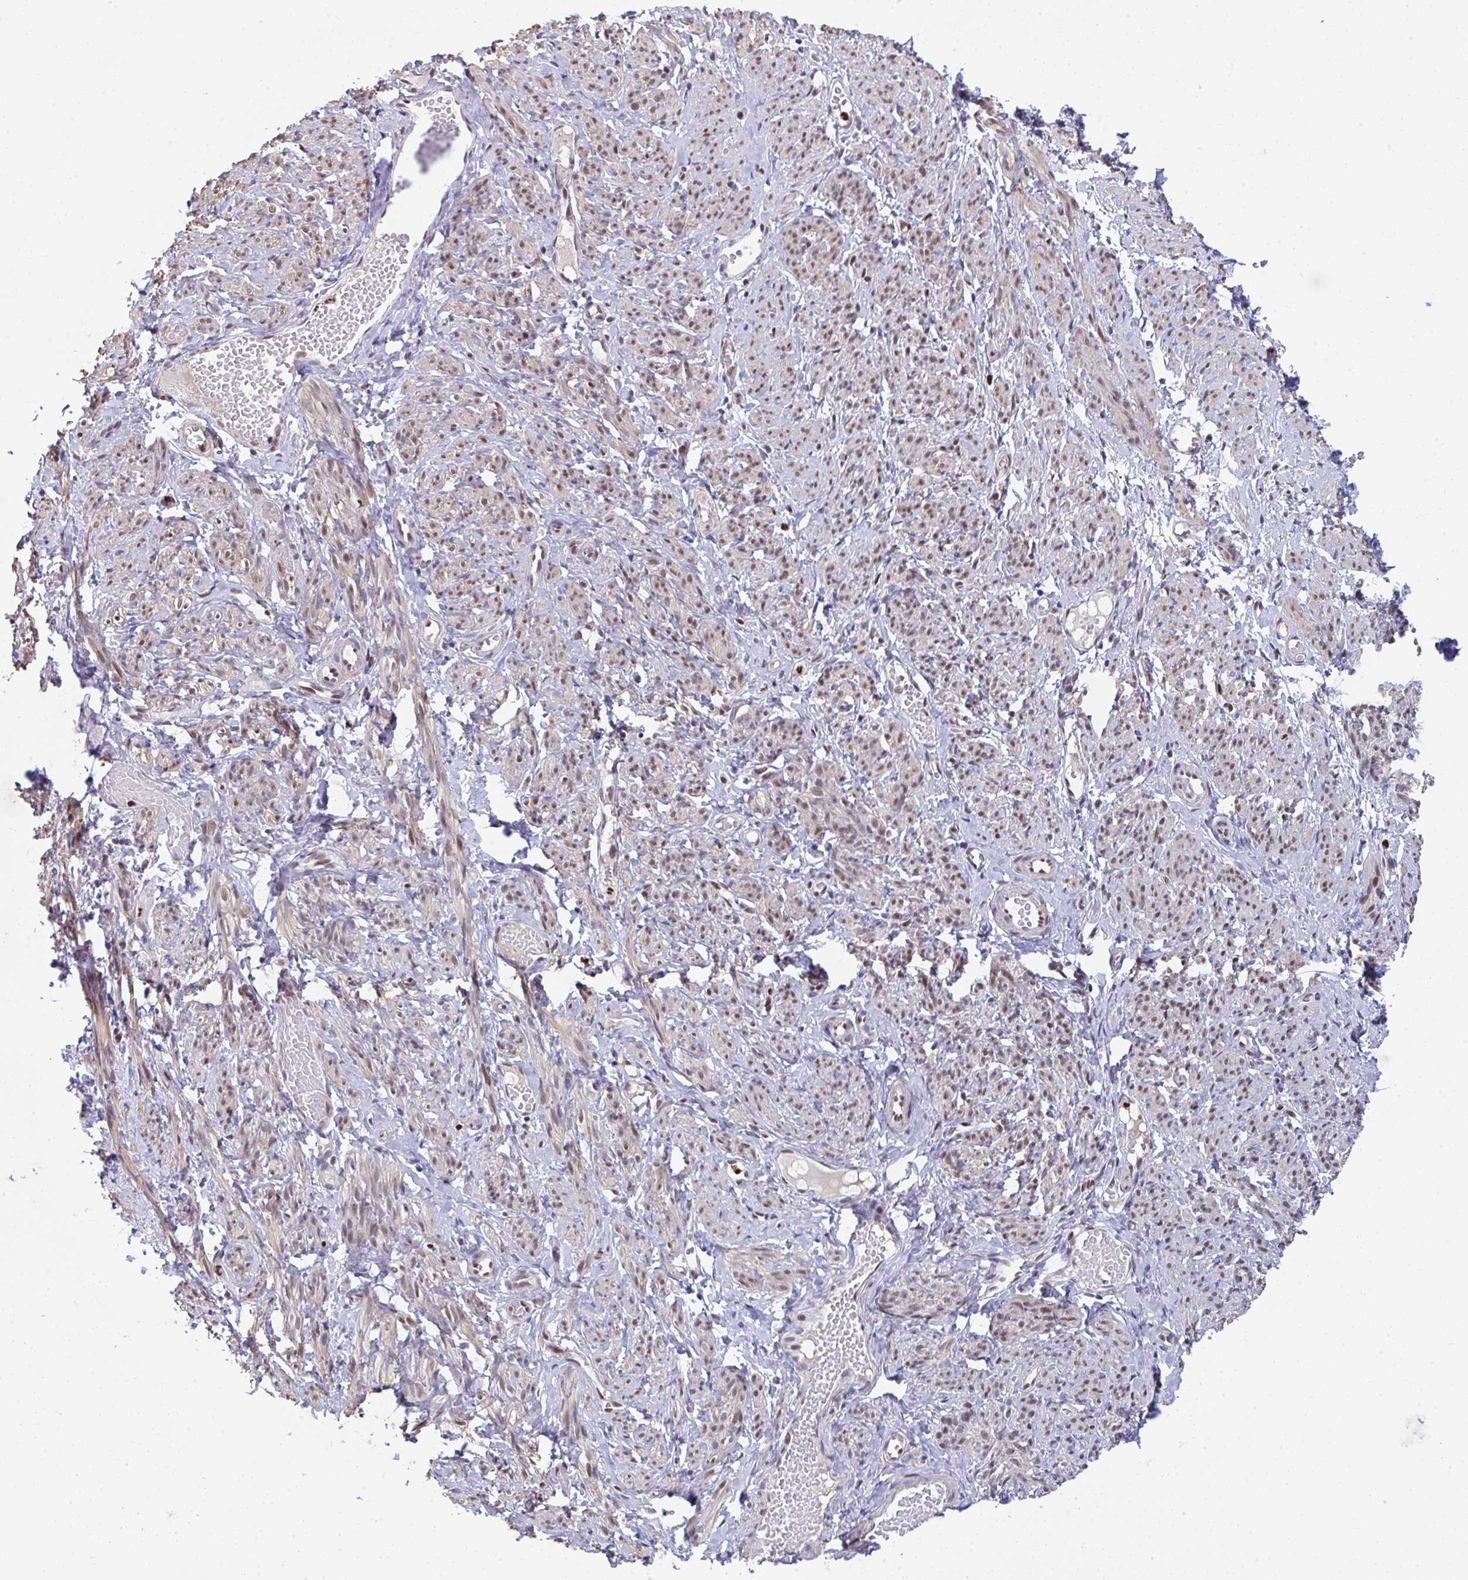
{"staining": {"intensity": "moderate", "quantity": ">75%", "location": "nuclear"}, "tissue": "smooth muscle", "cell_type": "Smooth muscle cells", "image_type": "normal", "snomed": [{"axis": "morphology", "description": "Normal tissue, NOS"}, {"axis": "topography", "description": "Smooth muscle"}], "caption": "Immunohistochemical staining of benign human smooth muscle displays >75% levels of moderate nuclear protein expression in approximately >75% of smooth muscle cells.", "gene": "JDP2", "patient": {"sex": "female", "age": 65}}